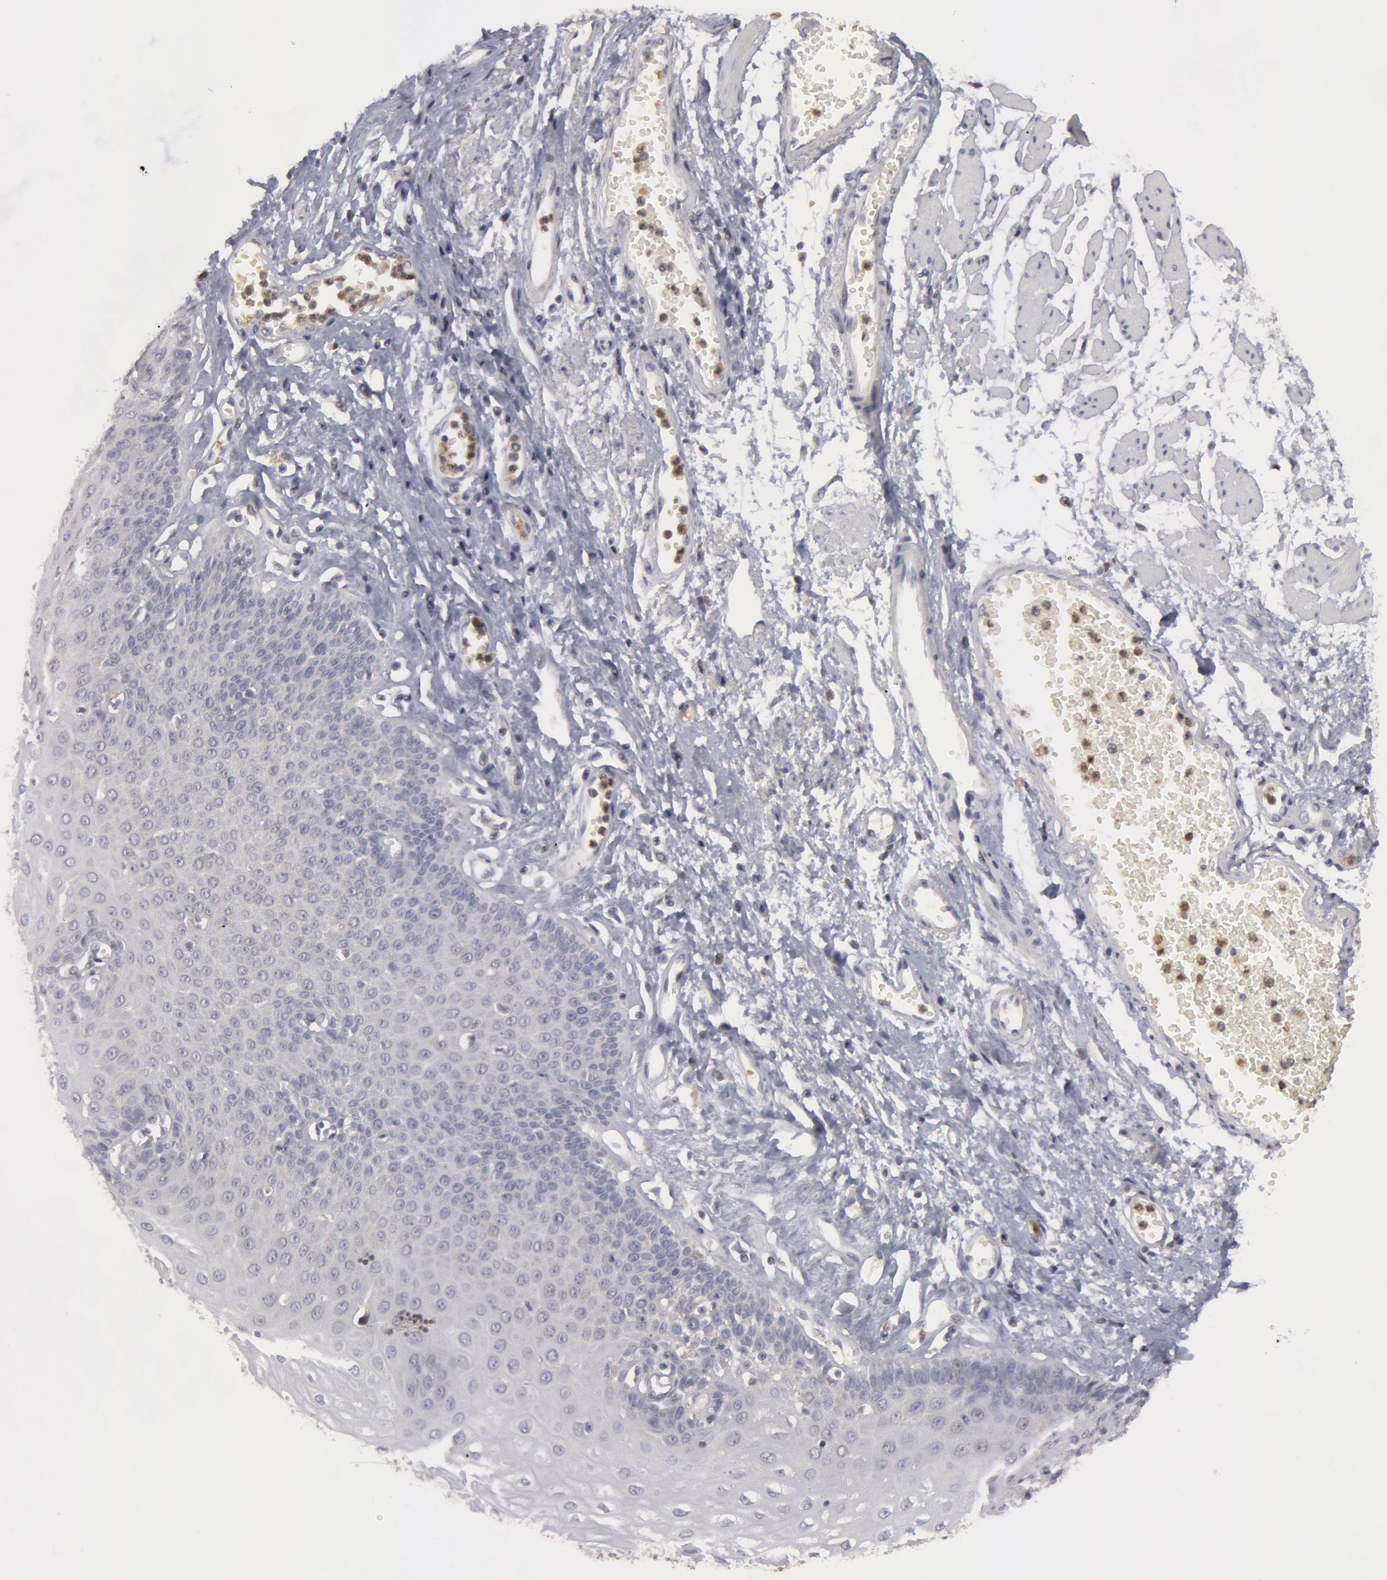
{"staining": {"intensity": "negative", "quantity": "none", "location": "none"}, "tissue": "esophagus", "cell_type": "Squamous epithelial cells", "image_type": "normal", "snomed": [{"axis": "morphology", "description": "Normal tissue, NOS"}, {"axis": "topography", "description": "Esophagus"}], "caption": "Squamous epithelial cells are negative for brown protein staining in unremarkable esophagus.", "gene": "CAT", "patient": {"sex": "male", "age": 65}}